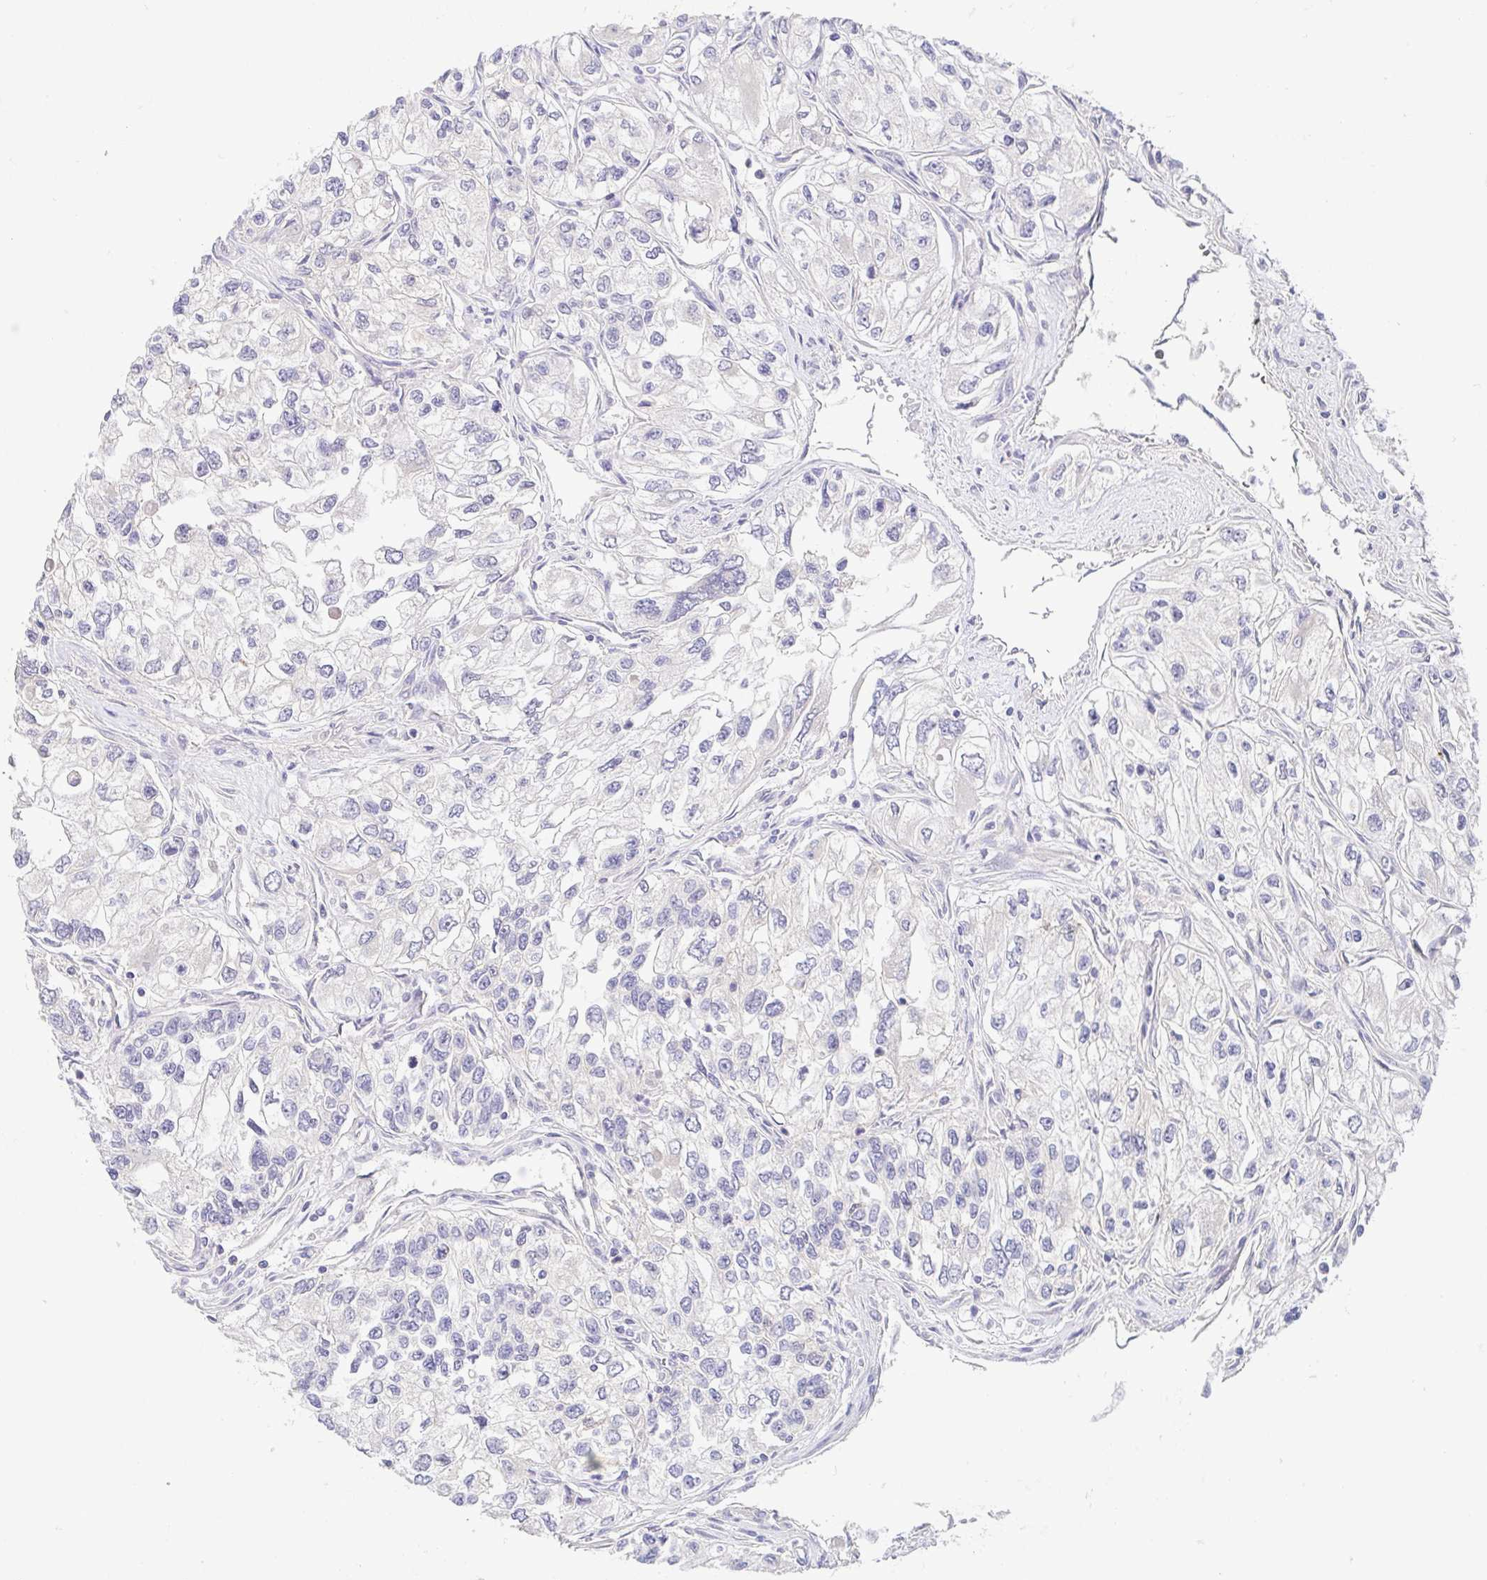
{"staining": {"intensity": "negative", "quantity": "none", "location": "none"}, "tissue": "renal cancer", "cell_type": "Tumor cells", "image_type": "cancer", "snomed": [{"axis": "morphology", "description": "Adenocarcinoma, NOS"}, {"axis": "topography", "description": "Kidney"}], "caption": "Protein analysis of renal adenocarcinoma demonstrates no significant expression in tumor cells.", "gene": "FABP3", "patient": {"sex": "female", "age": 59}}